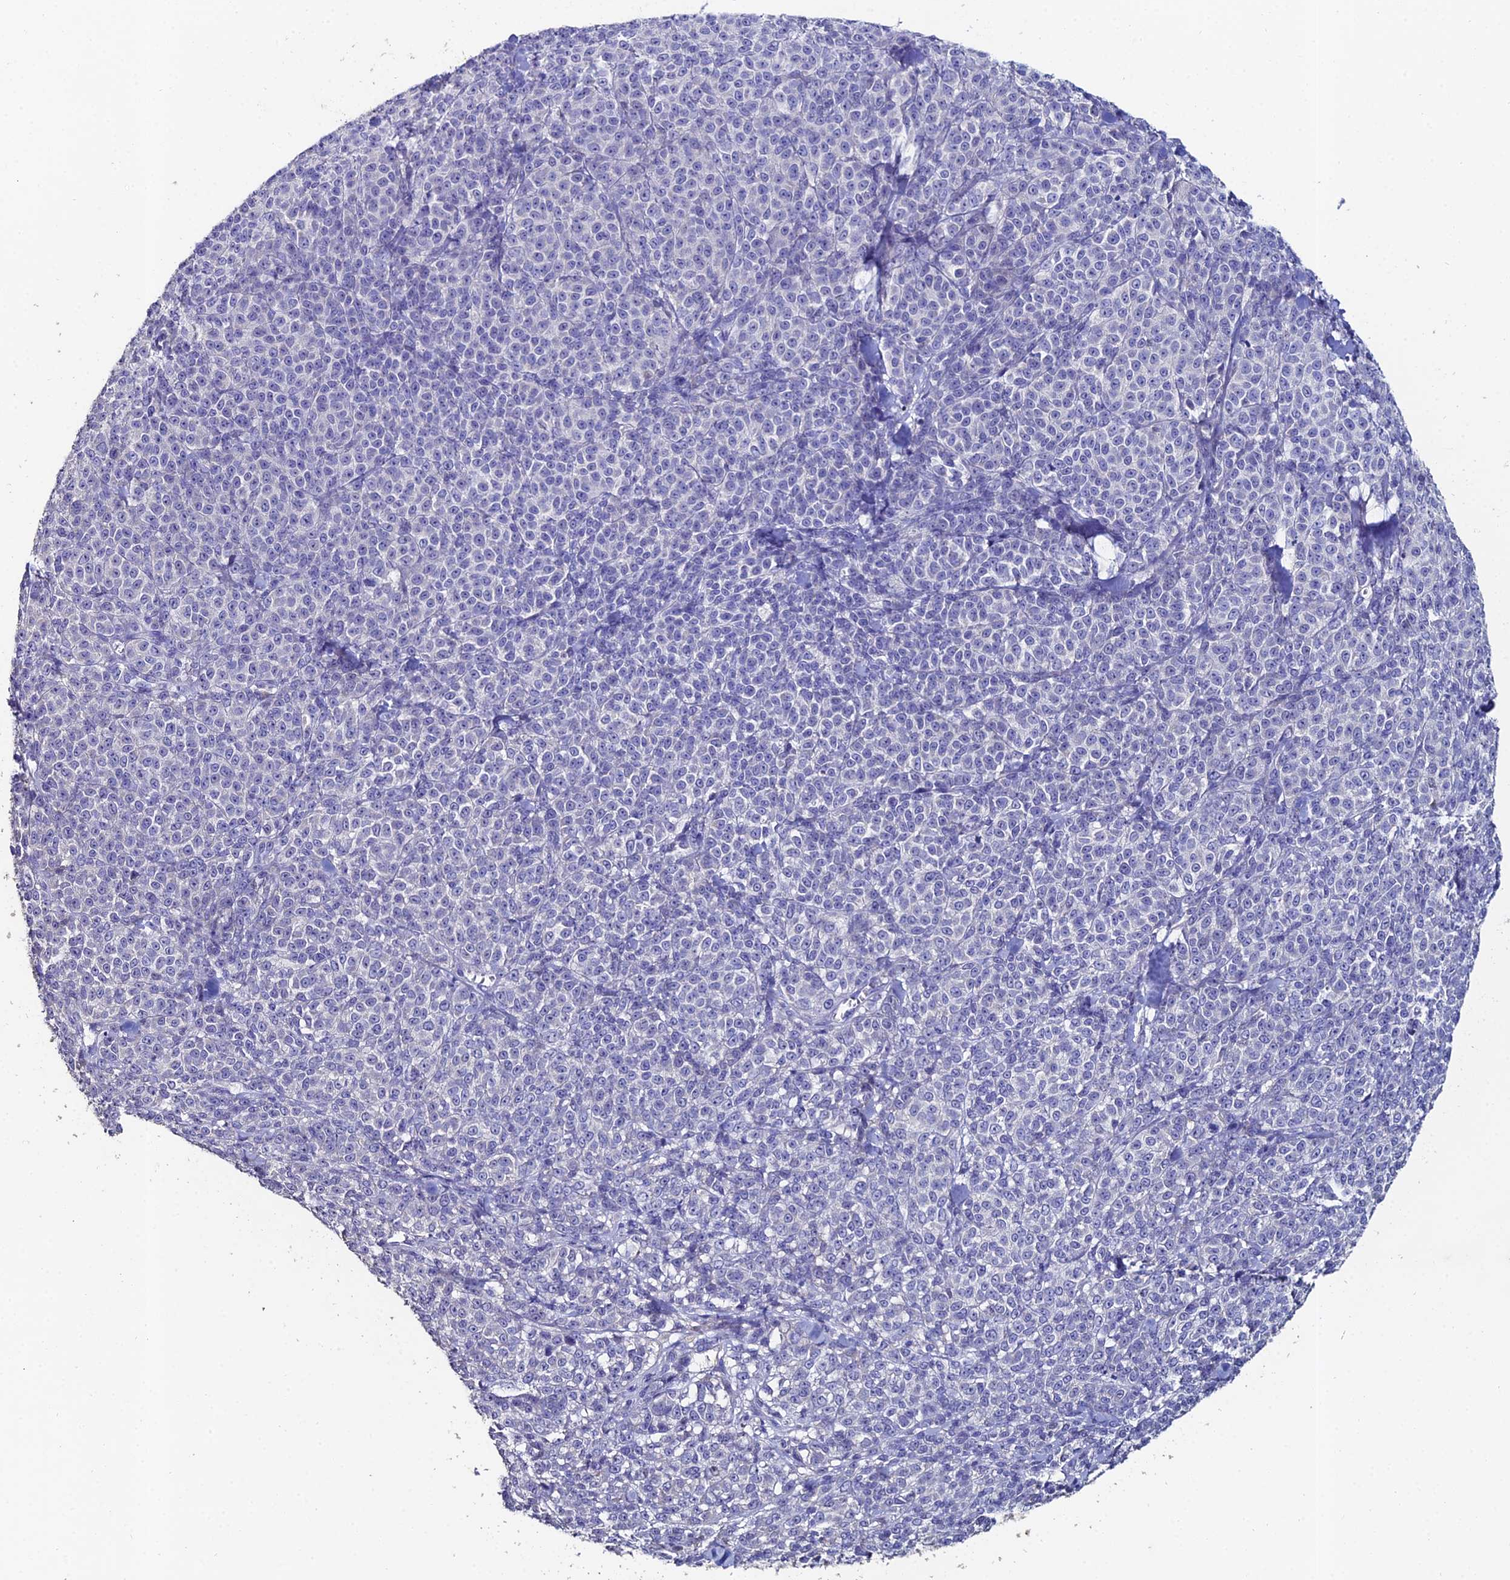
{"staining": {"intensity": "negative", "quantity": "none", "location": "none"}, "tissue": "melanoma", "cell_type": "Tumor cells", "image_type": "cancer", "snomed": [{"axis": "morphology", "description": "Normal tissue, NOS"}, {"axis": "morphology", "description": "Malignant melanoma, NOS"}, {"axis": "topography", "description": "Skin"}], "caption": "A high-resolution micrograph shows immunohistochemistry staining of melanoma, which exhibits no significant expression in tumor cells.", "gene": "ESRRG", "patient": {"sex": "female", "age": 34}}